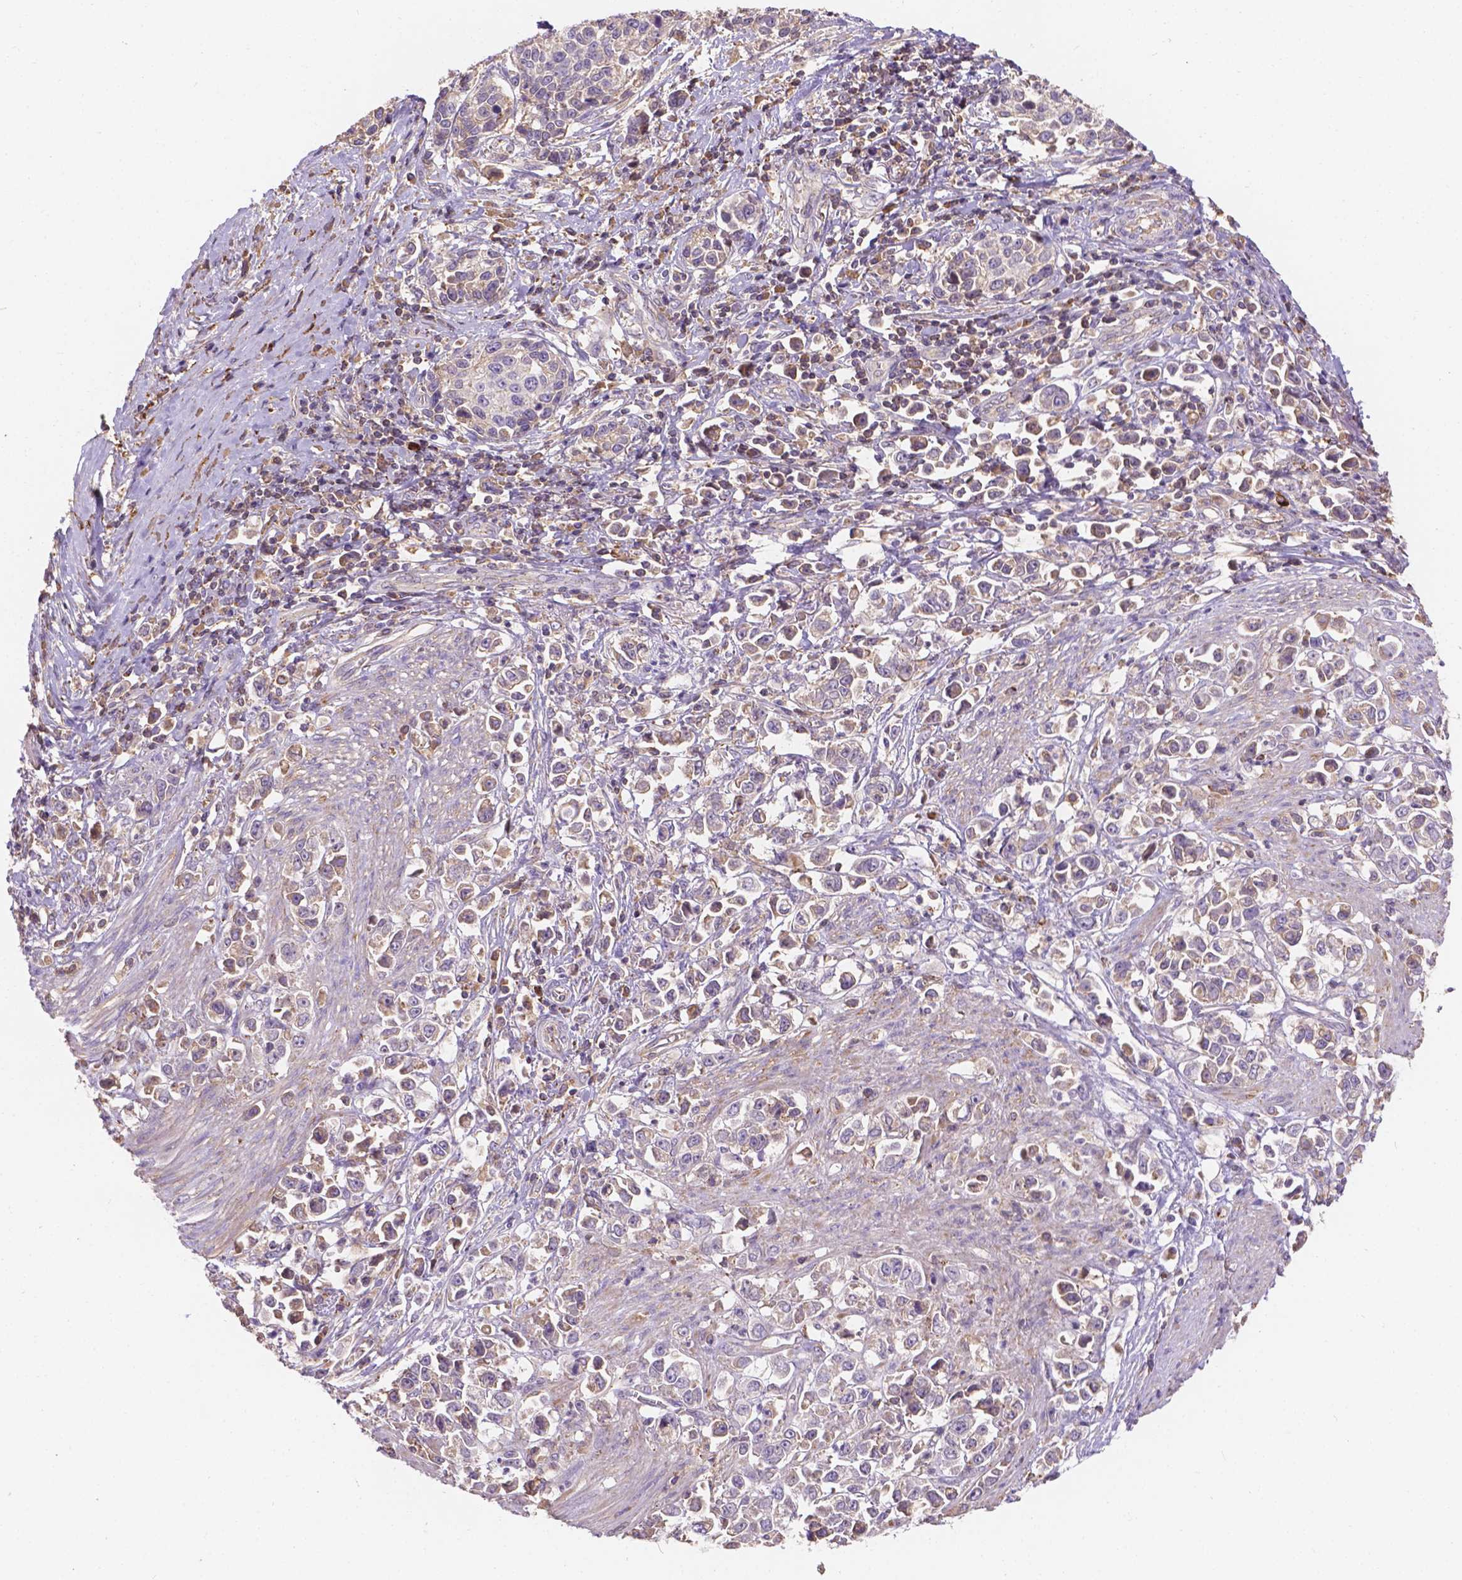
{"staining": {"intensity": "weak", "quantity": "25%-75%", "location": "cytoplasmic/membranous"}, "tissue": "stomach cancer", "cell_type": "Tumor cells", "image_type": "cancer", "snomed": [{"axis": "morphology", "description": "Adenocarcinoma, NOS"}, {"axis": "topography", "description": "Stomach"}], "caption": "Protein expression analysis of adenocarcinoma (stomach) demonstrates weak cytoplasmic/membranous positivity in about 25%-75% of tumor cells.", "gene": "CDK10", "patient": {"sex": "male", "age": 93}}